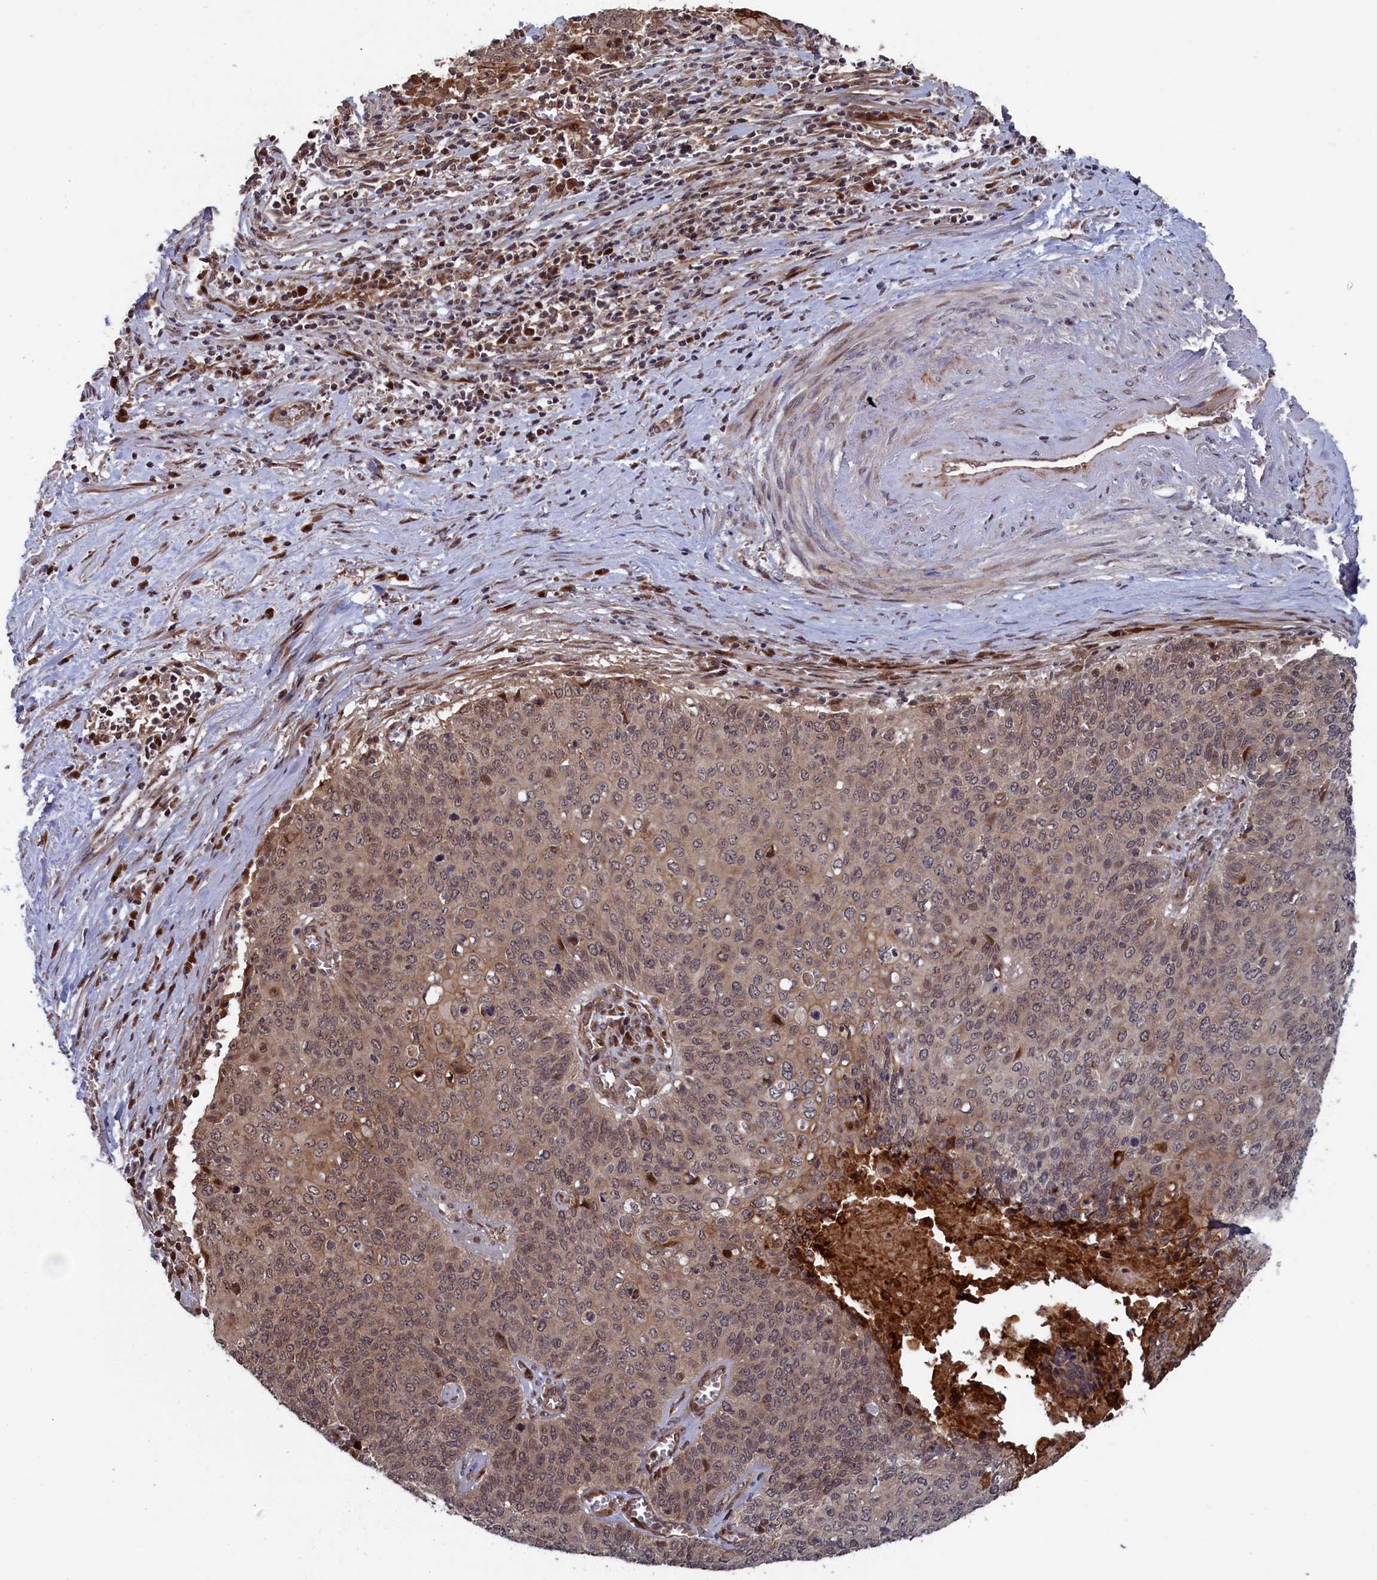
{"staining": {"intensity": "weak", "quantity": ">75%", "location": "cytoplasmic/membranous,nuclear"}, "tissue": "cervical cancer", "cell_type": "Tumor cells", "image_type": "cancer", "snomed": [{"axis": "morphology", "description": "Squamous cell carcinoma, NOS"}, {"axis": "topography", "description": "Cervix"}], "caption": "Tumor cells reveal weak cytoplasmic/membranous and nuclear expression in about >75% of cells in cervical cancer (squamous cell carcinoma).", "gene": "LSG1", "patient": {"sex": "female", "age": 39}}